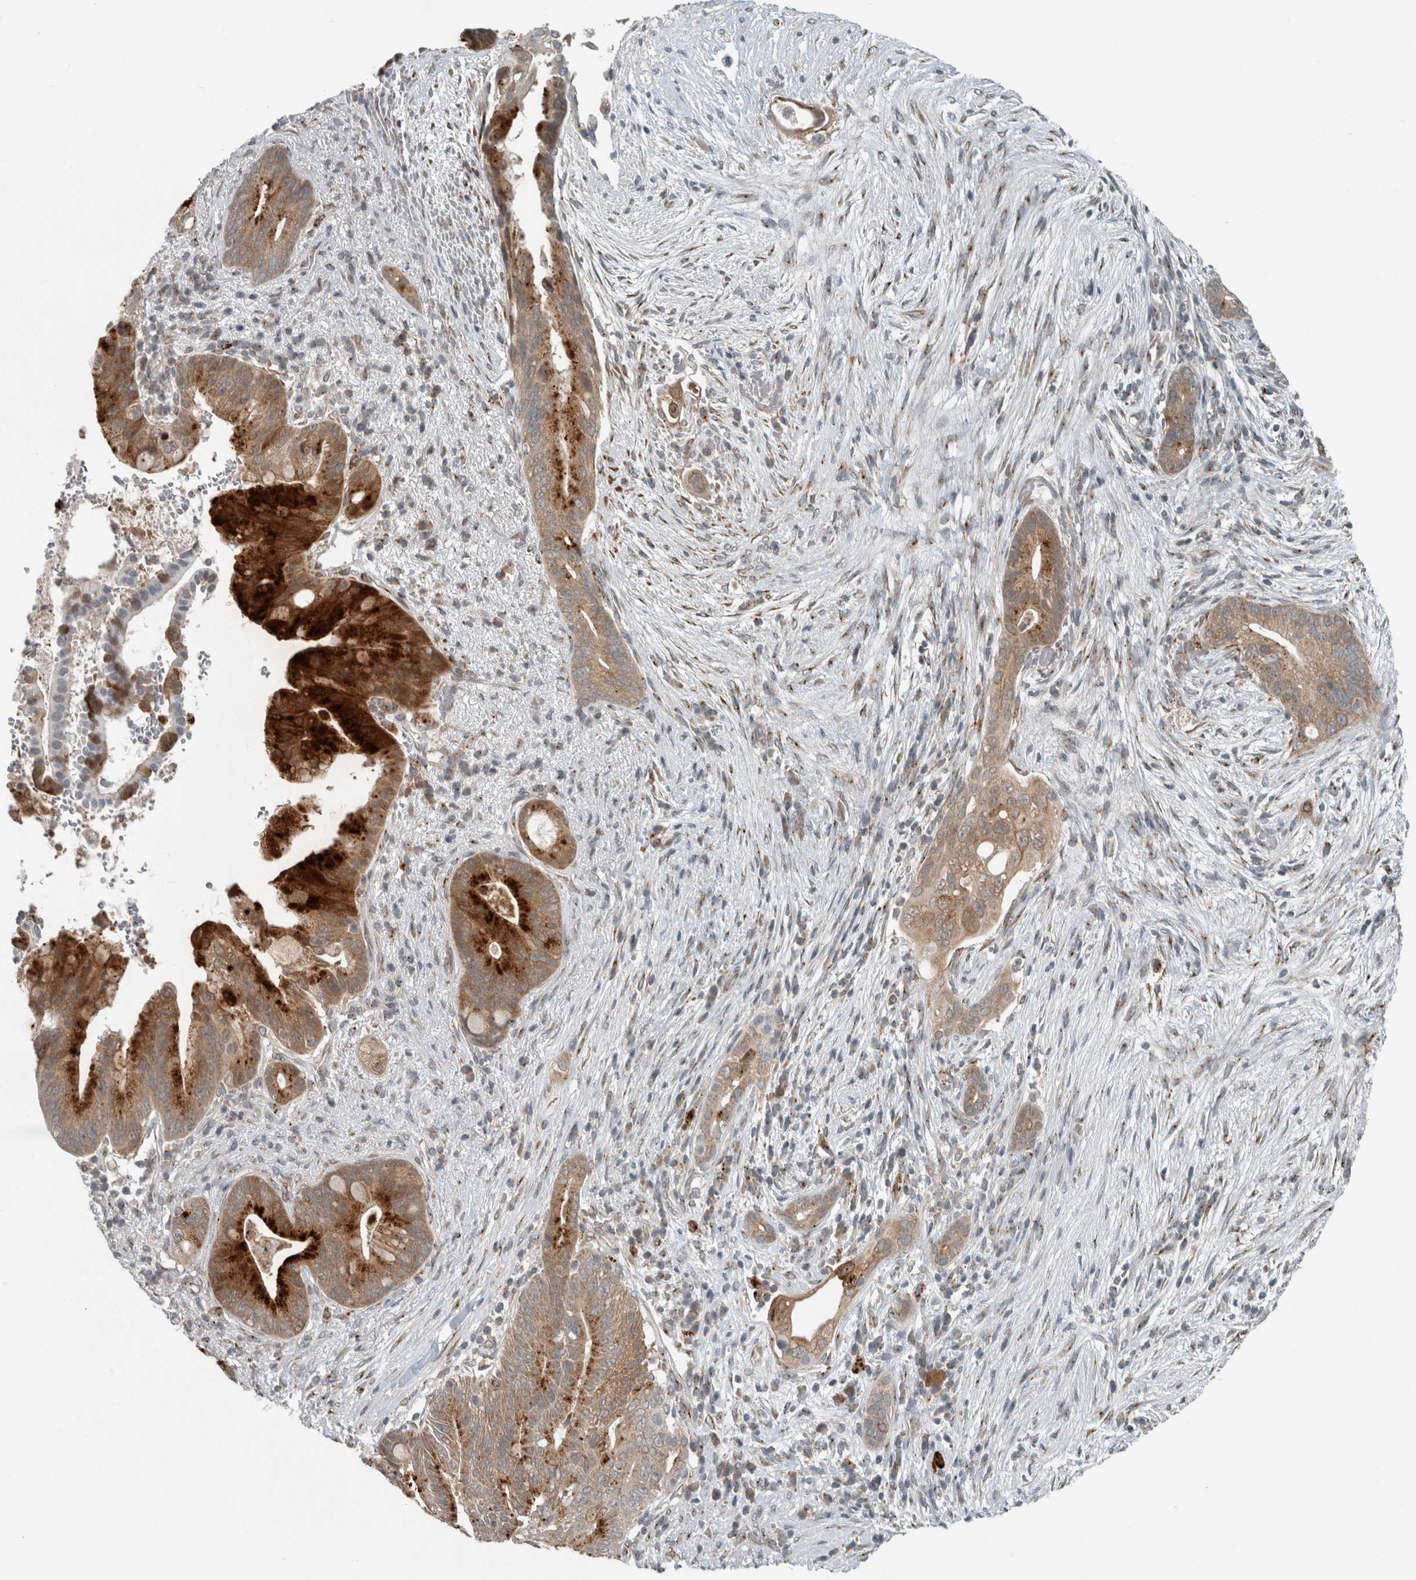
{"staining": {"intensity": "strong", "quantity": "25%-75%", "location": "cytoplasmic/membranous"}, "tissue": "pancreatic cancer", "cell_type": "Tumor cells", "image_type": "cancer", "snomed": [{"axis": "morphology", "description": "Adenocarcinoma, NOS"}, {"axis": "topography", "description": "Pancreas"}], "caption": "Strong cytoplasmic/membranous expression is seen in approximately 25%-75% of tumor cells in pancreatic cancer. (Stains: DAB in brown, nuclei in blue, Microscopy: brightfield microscopy at high magnification).", "gene": "KIF1C", "patient": {"sex": "male", "age": 53}}